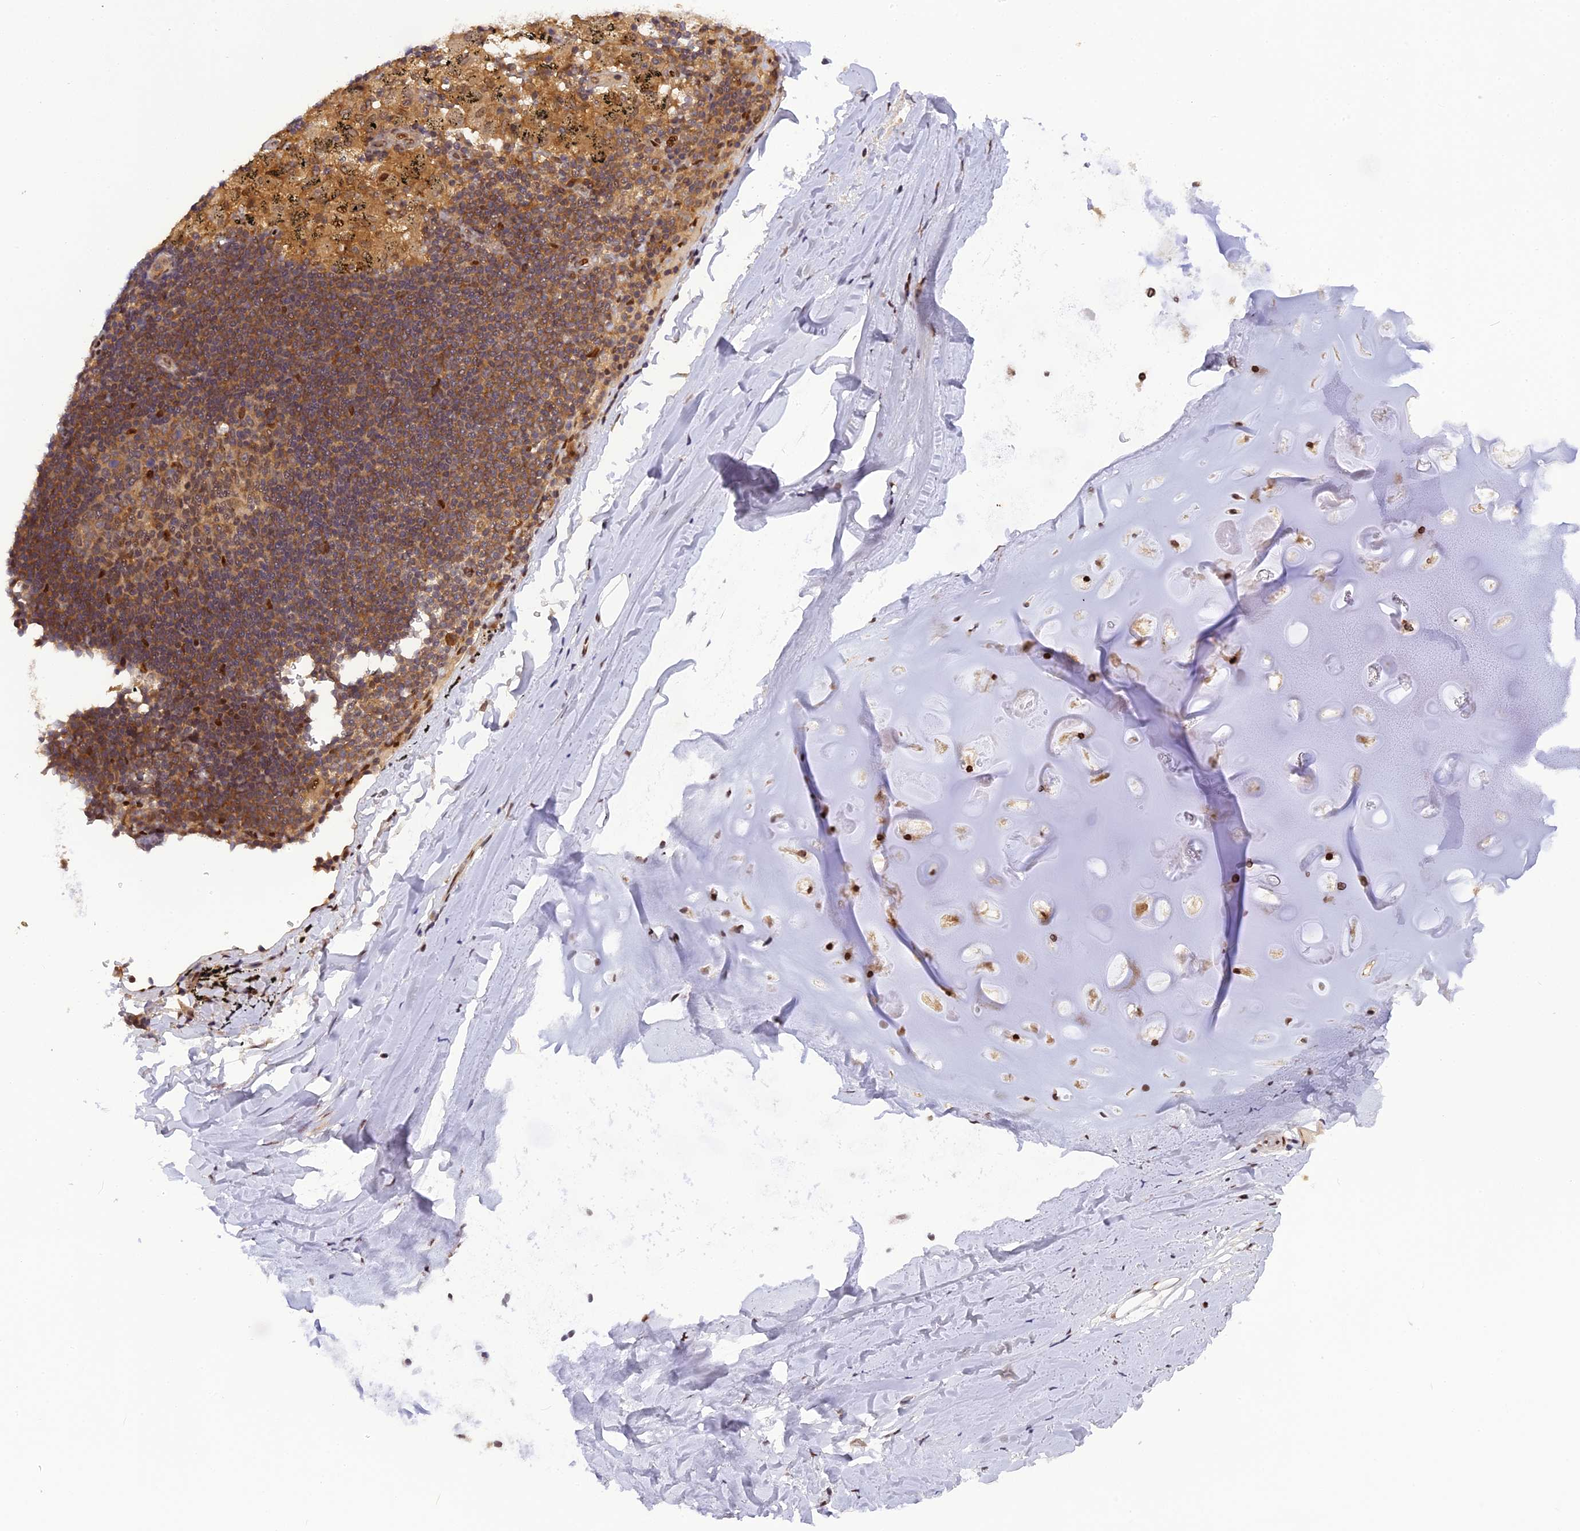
{"staining": {"intensity": "moderate", "quantity": ">75%", "location": "nuclear"}, "tissue": "adipose tissue", "cell_type": "Adipocytes", "image_type": "normal", "snomed": [{"axis": "morphology", "description": "Normal tissue, NOS"}, {"axis": "topography", "description": "Lymph node"}, {"axis": "topography", "description": "Bronchus"}], "caption": "Protein analysis of normal adipose tissue displays moderate nuclear staining in approximately >75% of adipocytes. The staining was performed using DAB, with brown indicating positive protein expression. Nuclei are stained blue with hematoxylin.", "gene": "RABGGTA", "patient": {"sex": "male", "age": 63}}